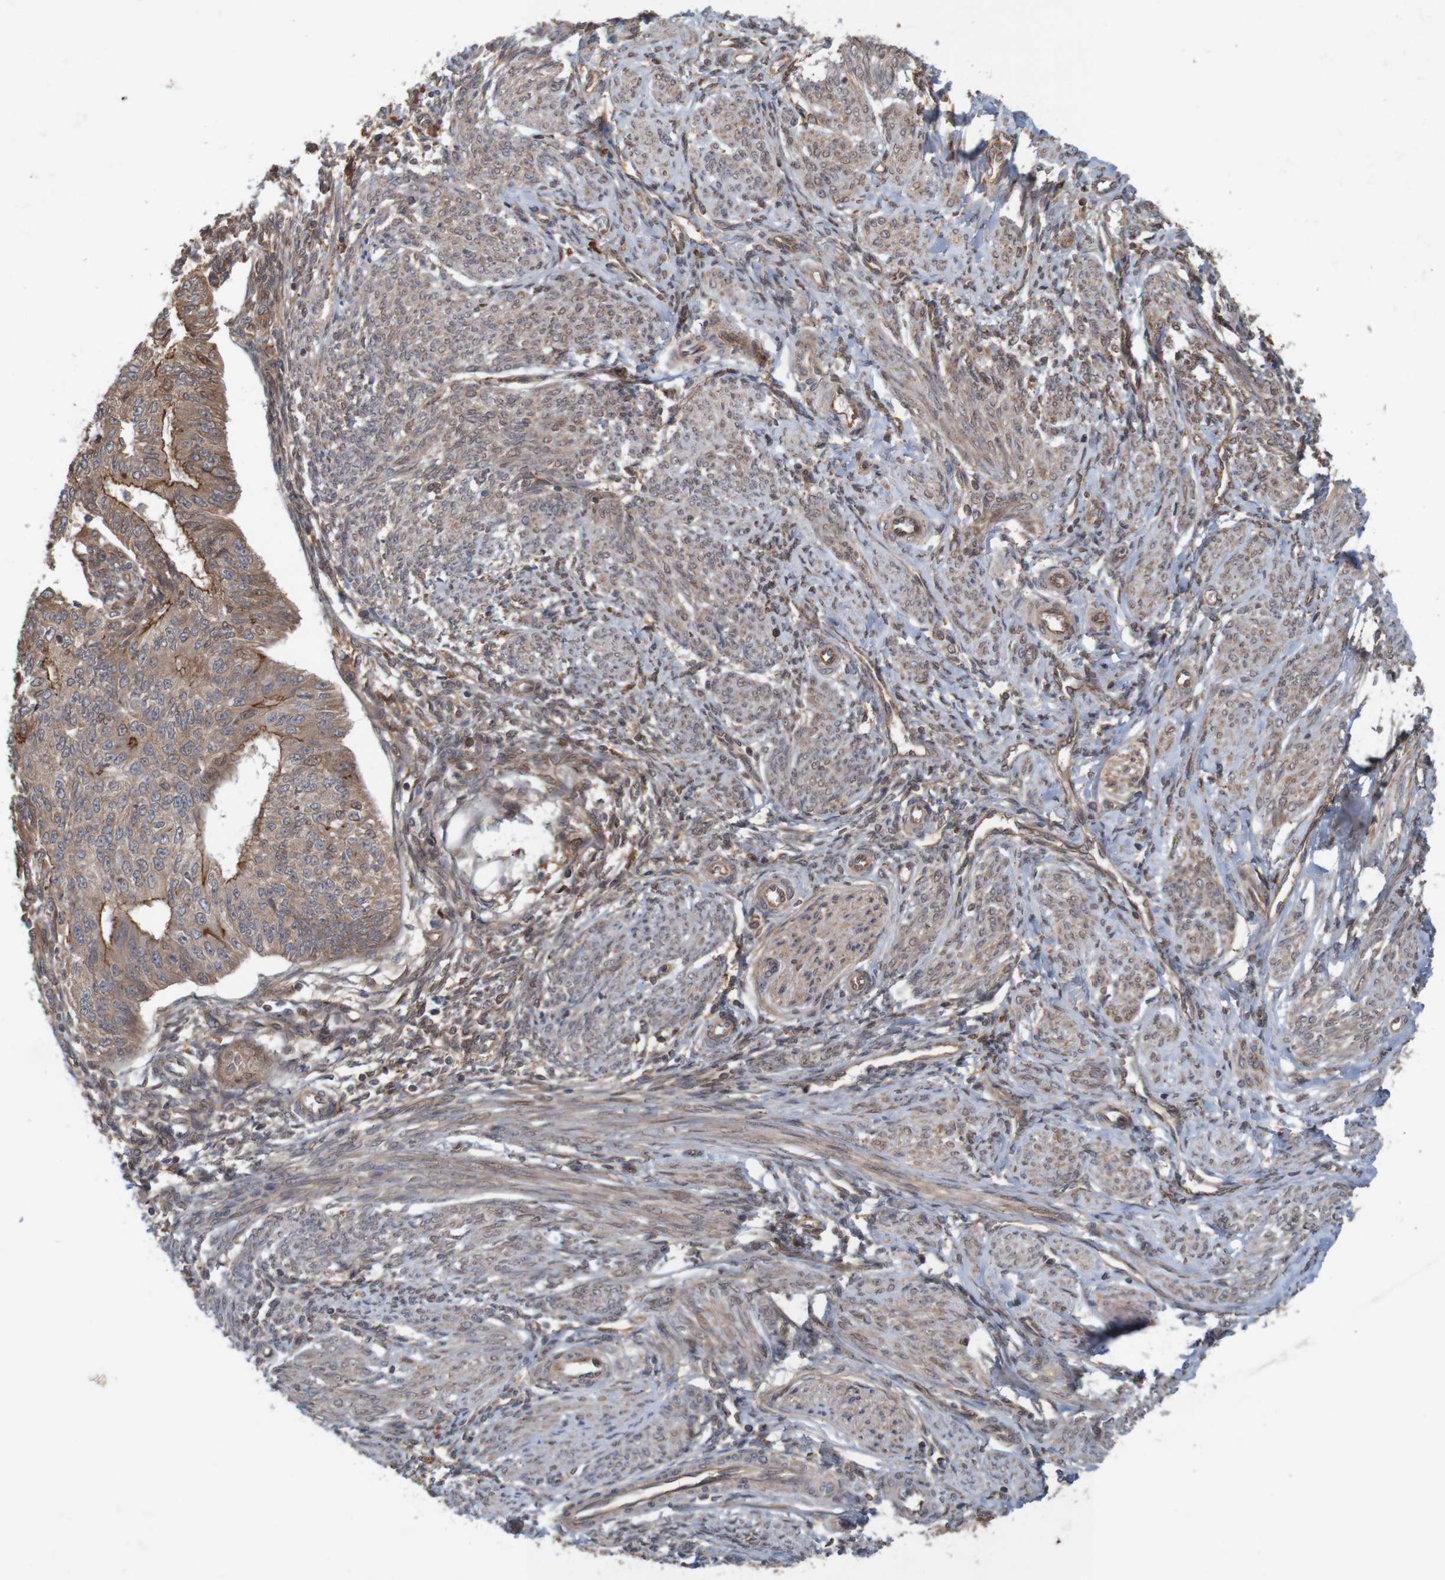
{"staining": {"intensity": "moderate", "quantity": ">75%", "location": "cytoplasmic/membranous"}, "tissue": "endometrial cancer", "cell_type": "Tumor cells", "image_type": "cancer", "snomed": [{"axis": "morphology", "description": "Adenocarcinoma, NOS"}, {"axis": "topography", "description": "Endometrium"}], "caption": "Human endometrial cancer stained with a brown dye reveals moderate cytoplasmic/membranous positive staining in about >75% of tumor cells.", "gene": "ARHGEF11", "patient": {"sex": "female", "age": 32}}